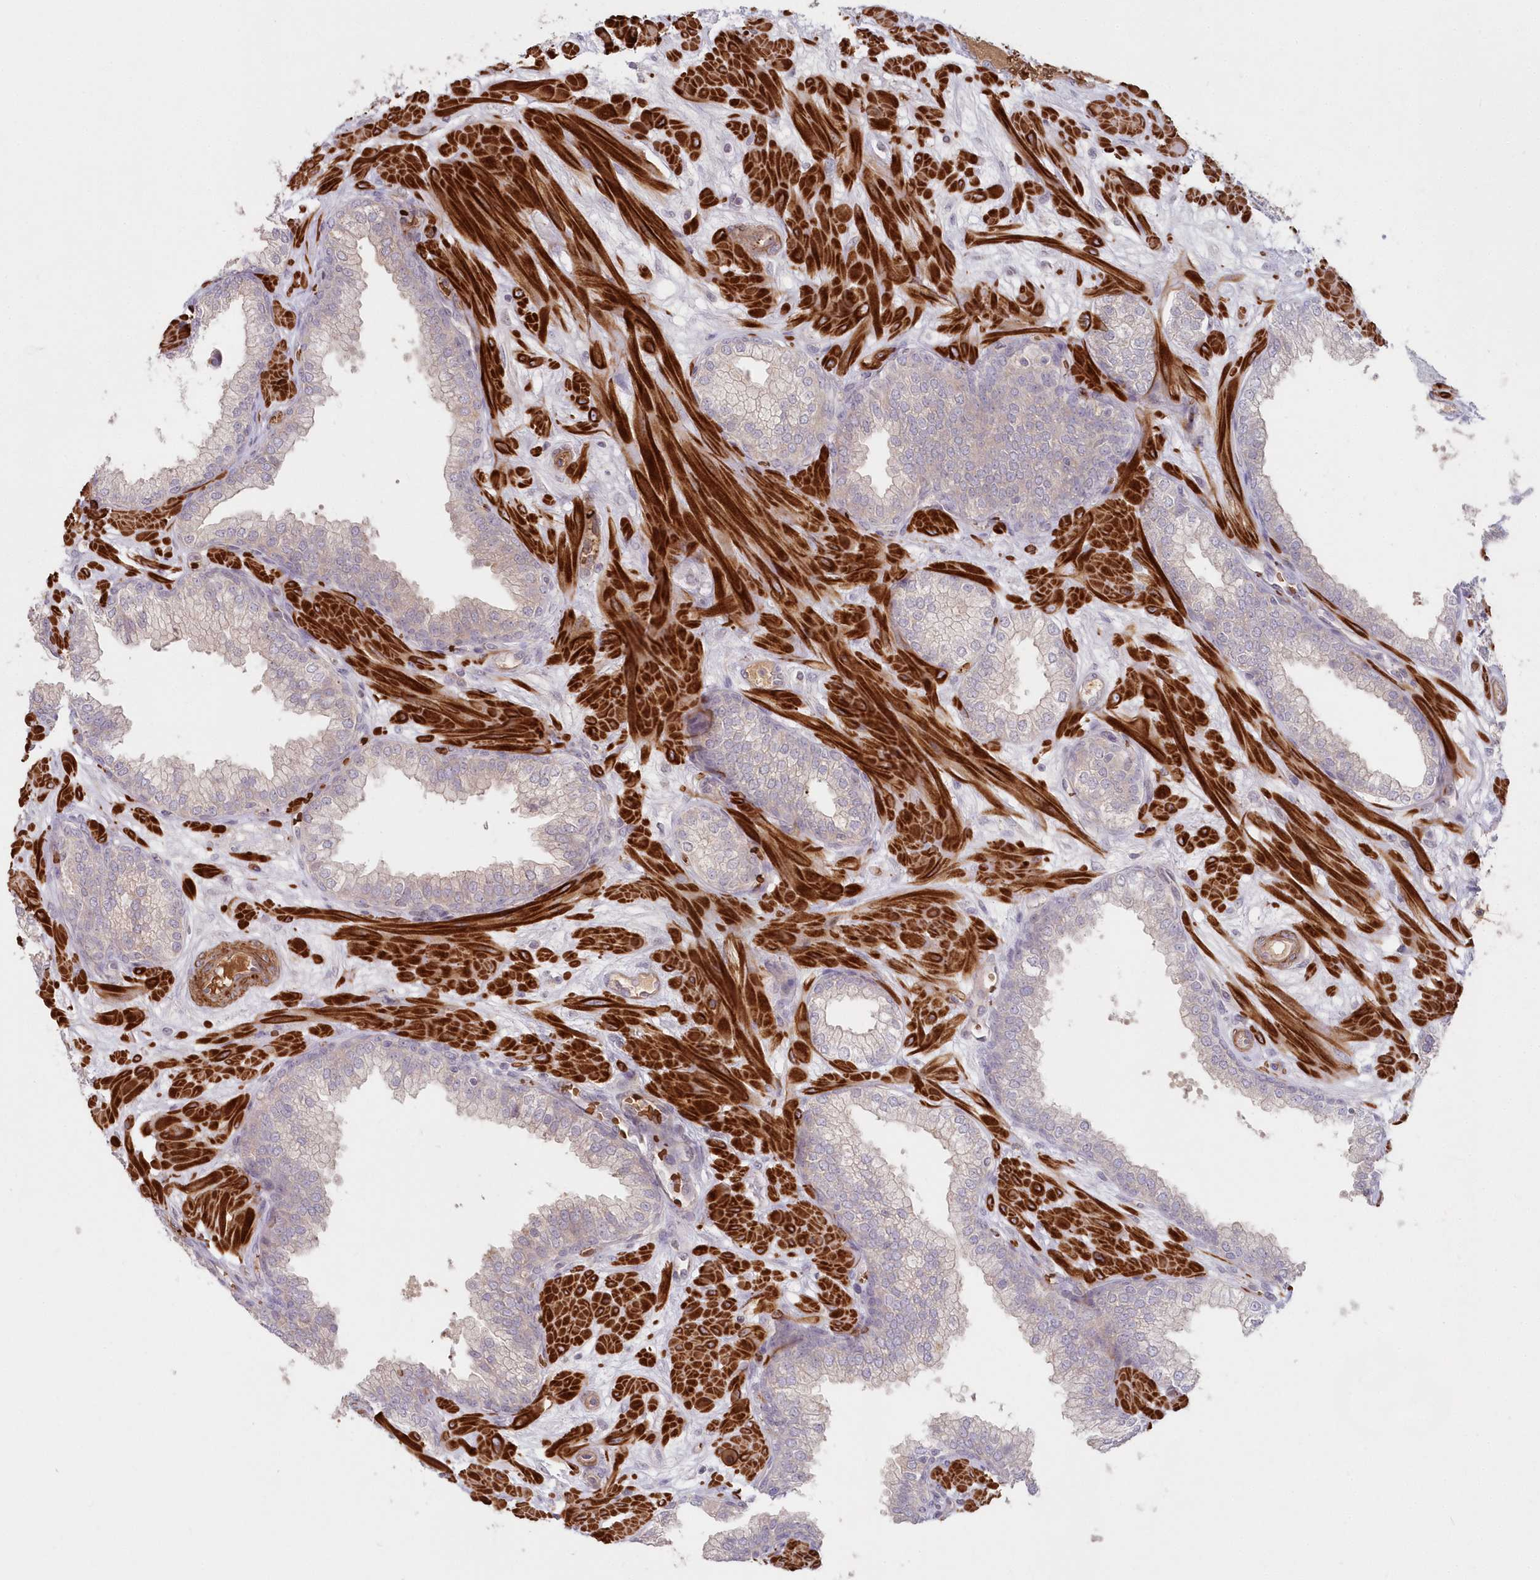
{"staining": {"intensity": "negative", "quantity": "none", "location": "none"}, "tissue": "prostate", "cell_type": "Glandular cells", "image_type": "normal", "snomed": [{"axis": "morphology", "description": "Normal tissue, NOS"}, {"axis": "morphology", "description": "Urothelial carcinoma, Low grade"}, {"axis": "topography", "description": "Urinary bladder"}, {"axis": "topography", "description": "Prostate"}], "caption": "This is an immunohistochemistry (IHC) photomicrograph of benign human prostate. There is no positivity in glandular cells.", "gene": "SERINC1", "patient": {"sex": "male", "age": 60}}